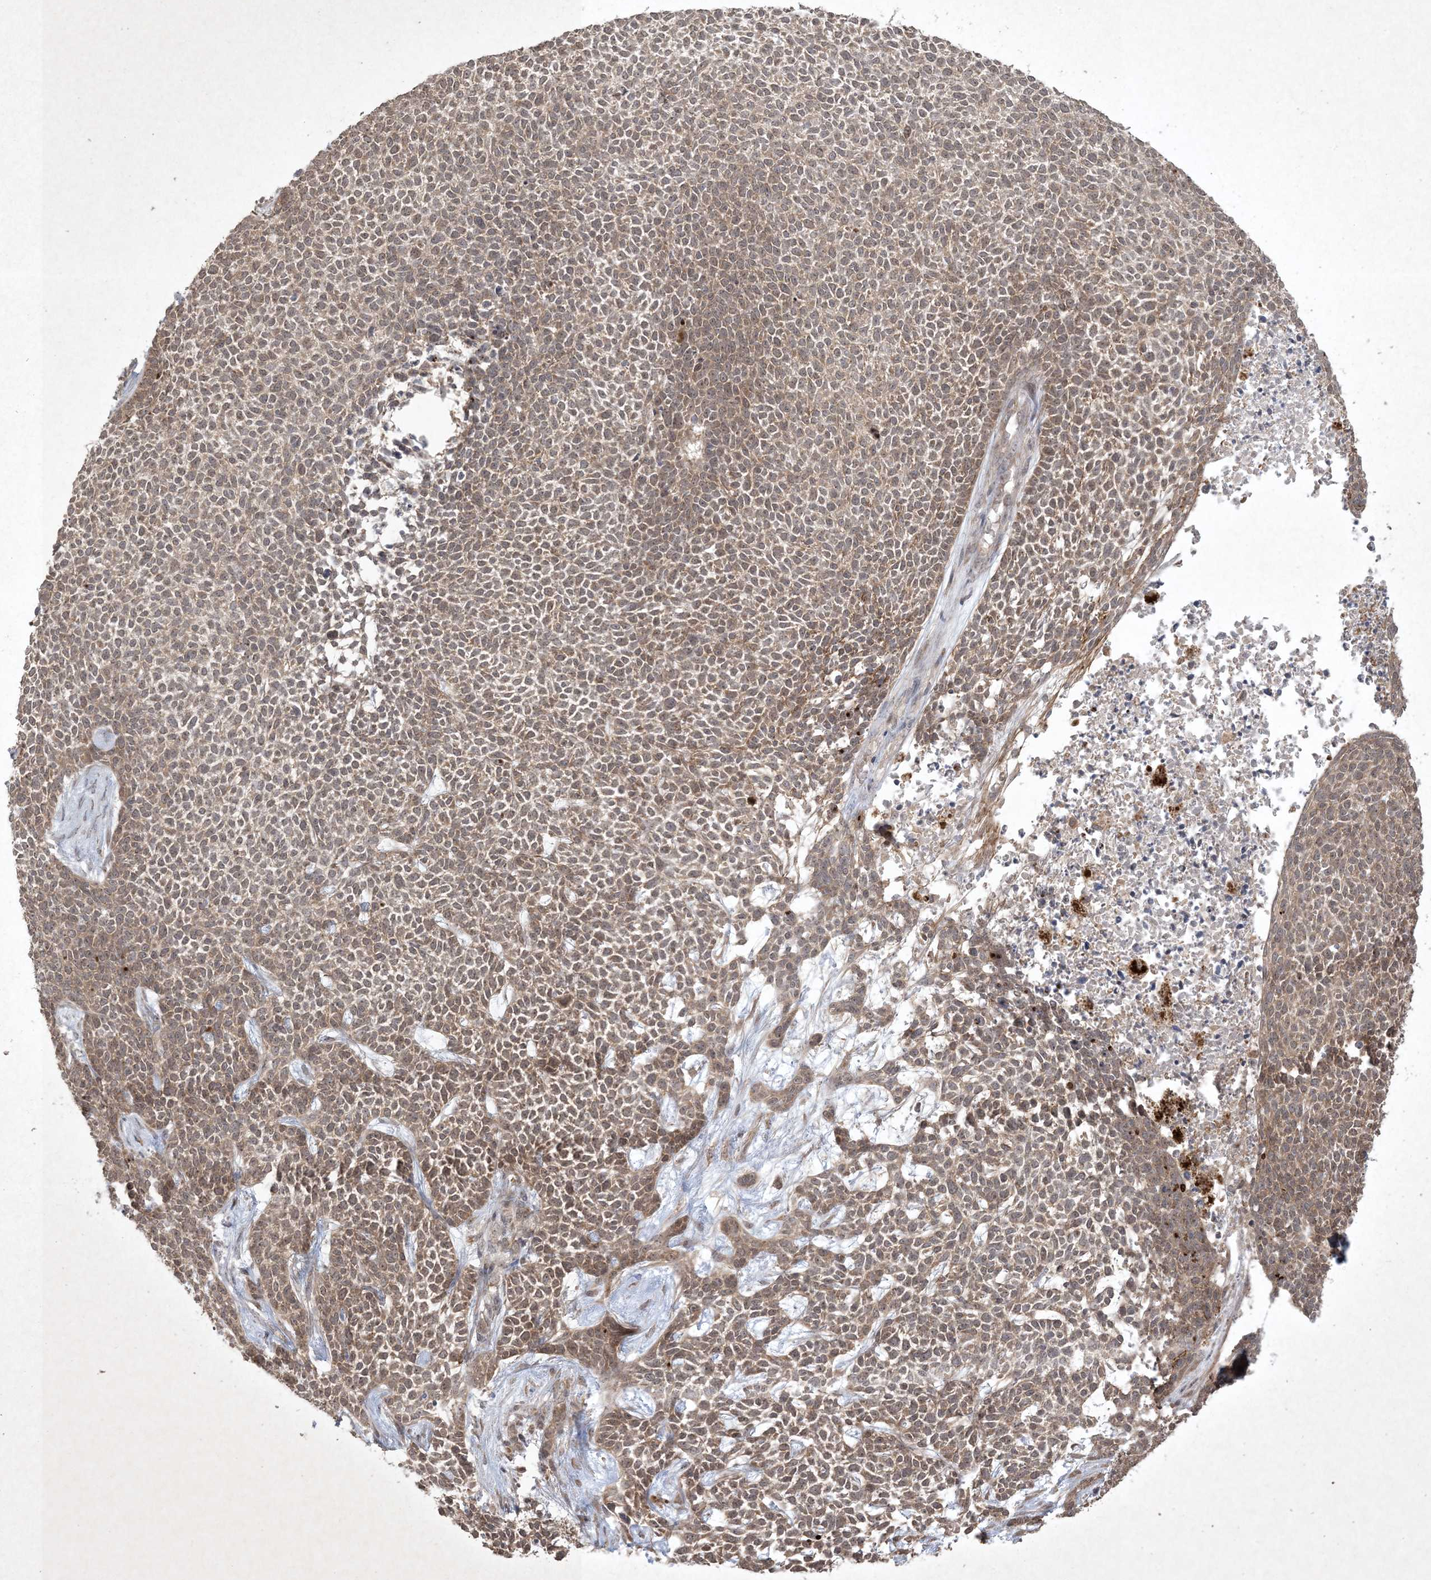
{"staining": {"intensity": "weak", "quantity": ">75%", "location": "cytoplasmic/membranous,nuclear"}, "tissue": "skin cancer", "cell_type": "Tumor cells", "image_type": "cancer", "snomed": [{"axis": "morphology", "description": "Basal cell carcinoma"}, {"axis": "topography", "description": "Skin"}], "caption": "Protein expression analysis of human skin basal cell carcinoma reveals weak cytoplasmic/membranous and nuclear positivity in about >75% of tumor cells.", "gene": "NRBP2", "patient": {"sex": "female", "age": 84}}